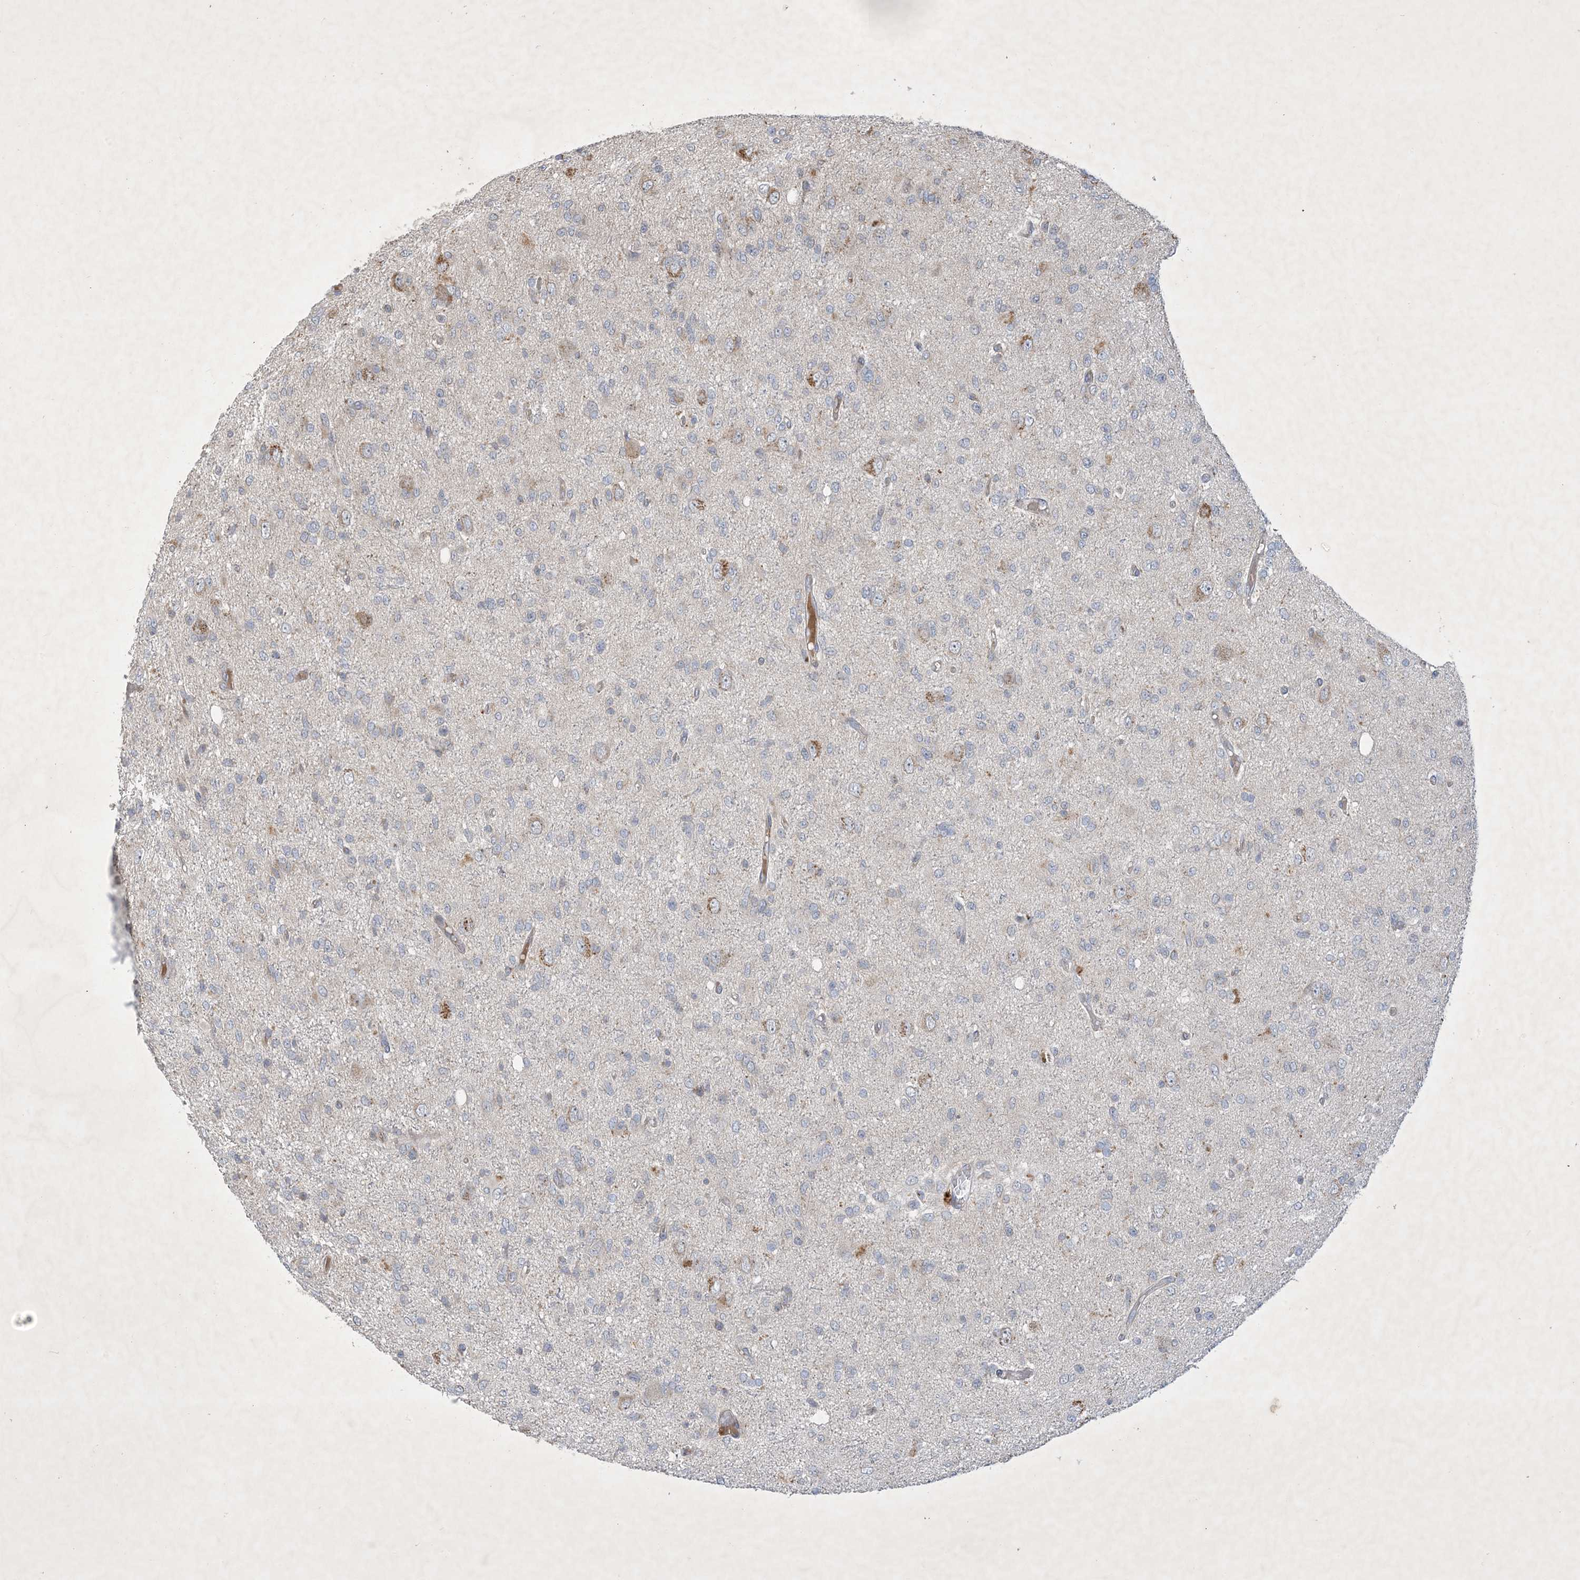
{"staining": {"intensity": "negative", "quantity": "none", "location": "none"}, "tissue": "glioma", "cell_type": "Tumor cells", "image_type": "cancer", "snomed": [{"axis": "morphology", "description": "Glioma, malignant, High grade"}, {"axis": "topography", "description": "Brain"}], "caption": "Tumor cells are negative for protein expression in human malignant glioma (high-grade).", "gene": "MRPS18A", "patient": {"sex": "female", "age": 59}}